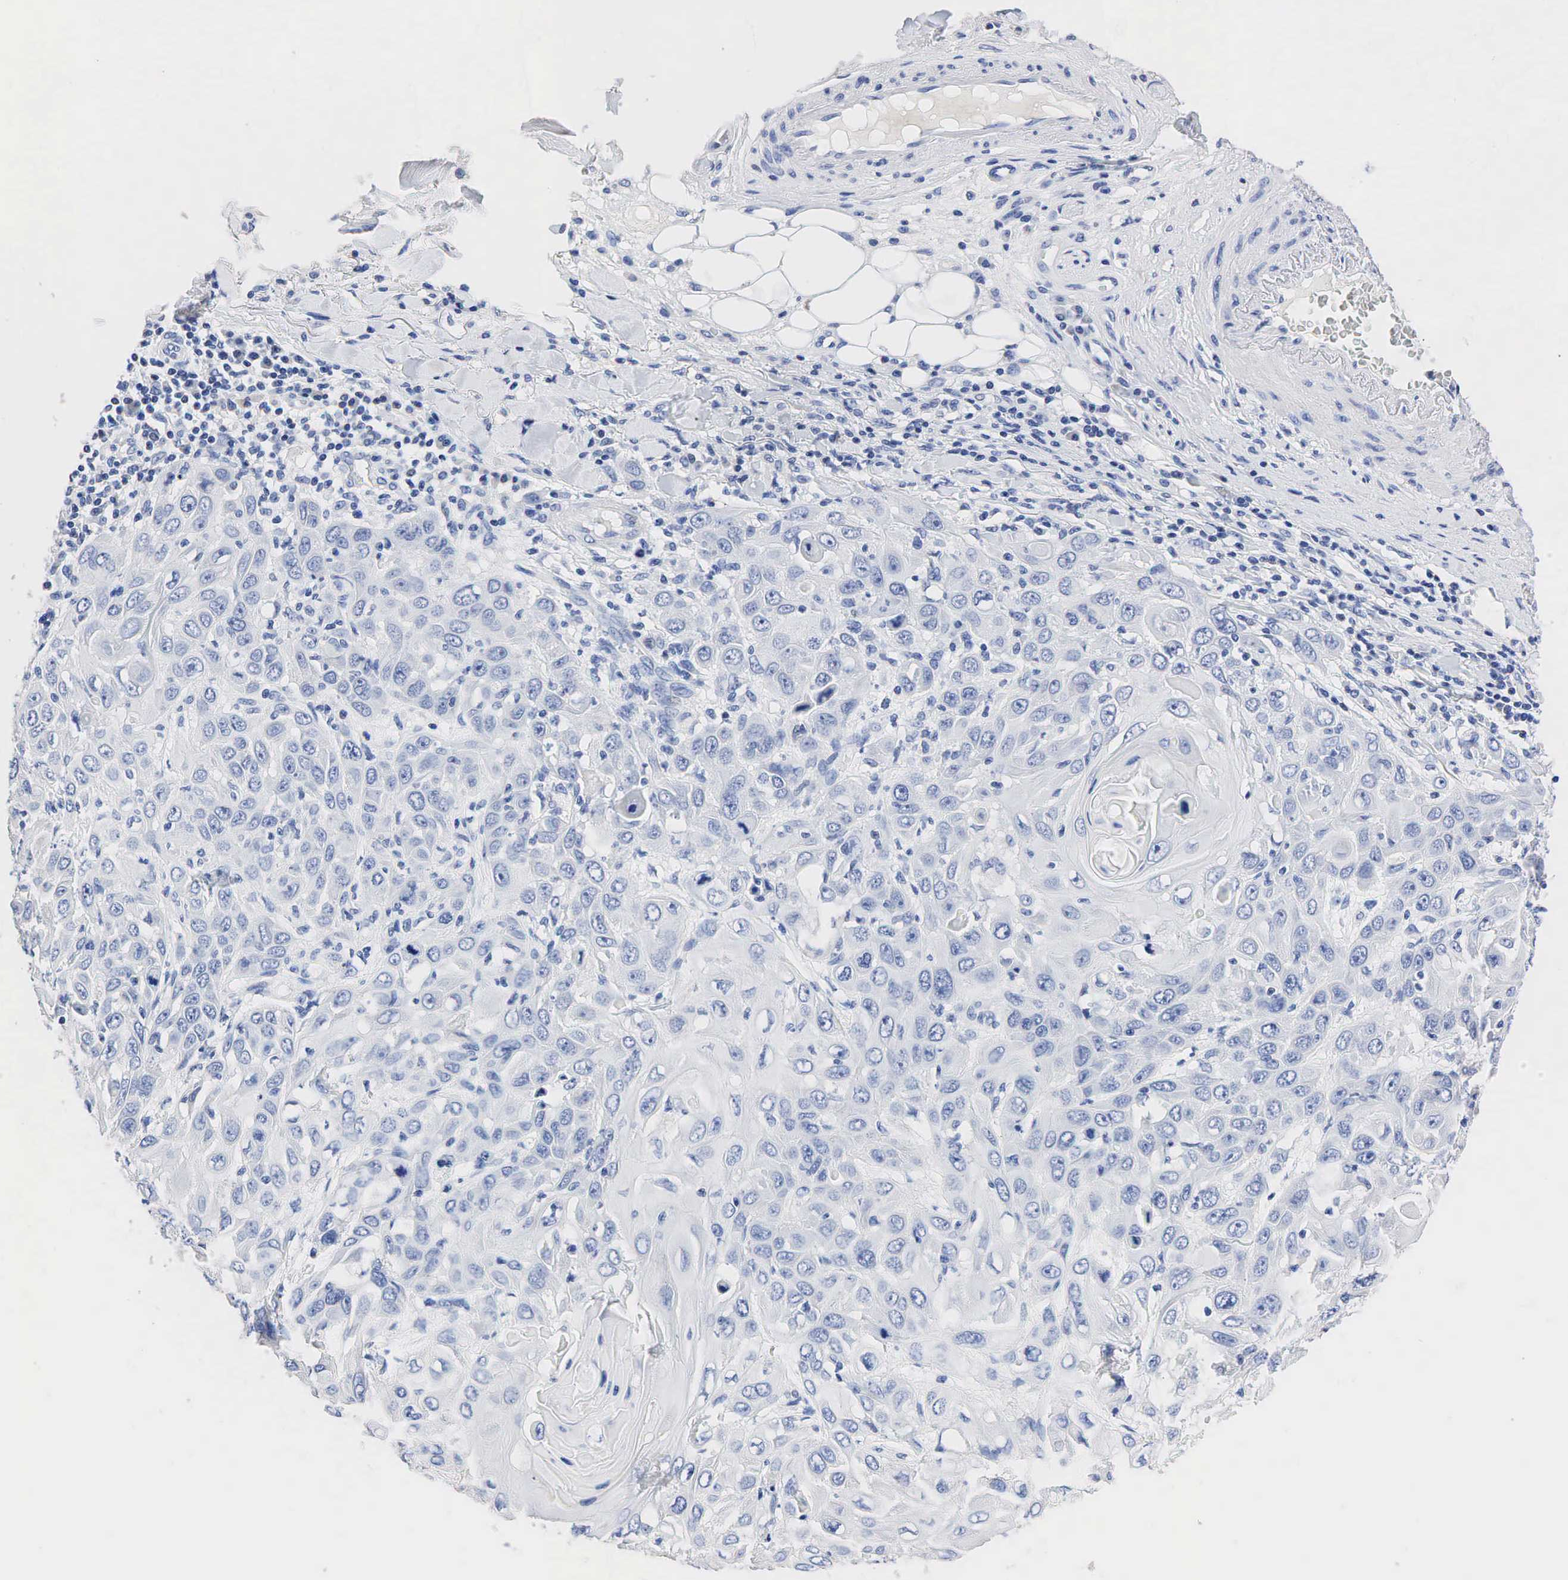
{"staining": {"intensity": "negative", "quantity": "none", "location": "none"}, "tissue": "skin cancer", "cell_type": "Tumor cells", "image_type": "cancer", "snomed": [{"axis": "morphology", "description": "Squamous cell carcinoma, NOS"}, {"axis": "topography", "description": "Skin"}], "caption": "Image shows no significant protein expression in tumor cells of skin squamous cell carcinoma.", "gene": "SST", "patient": {"sex": "male", "age": 84}}